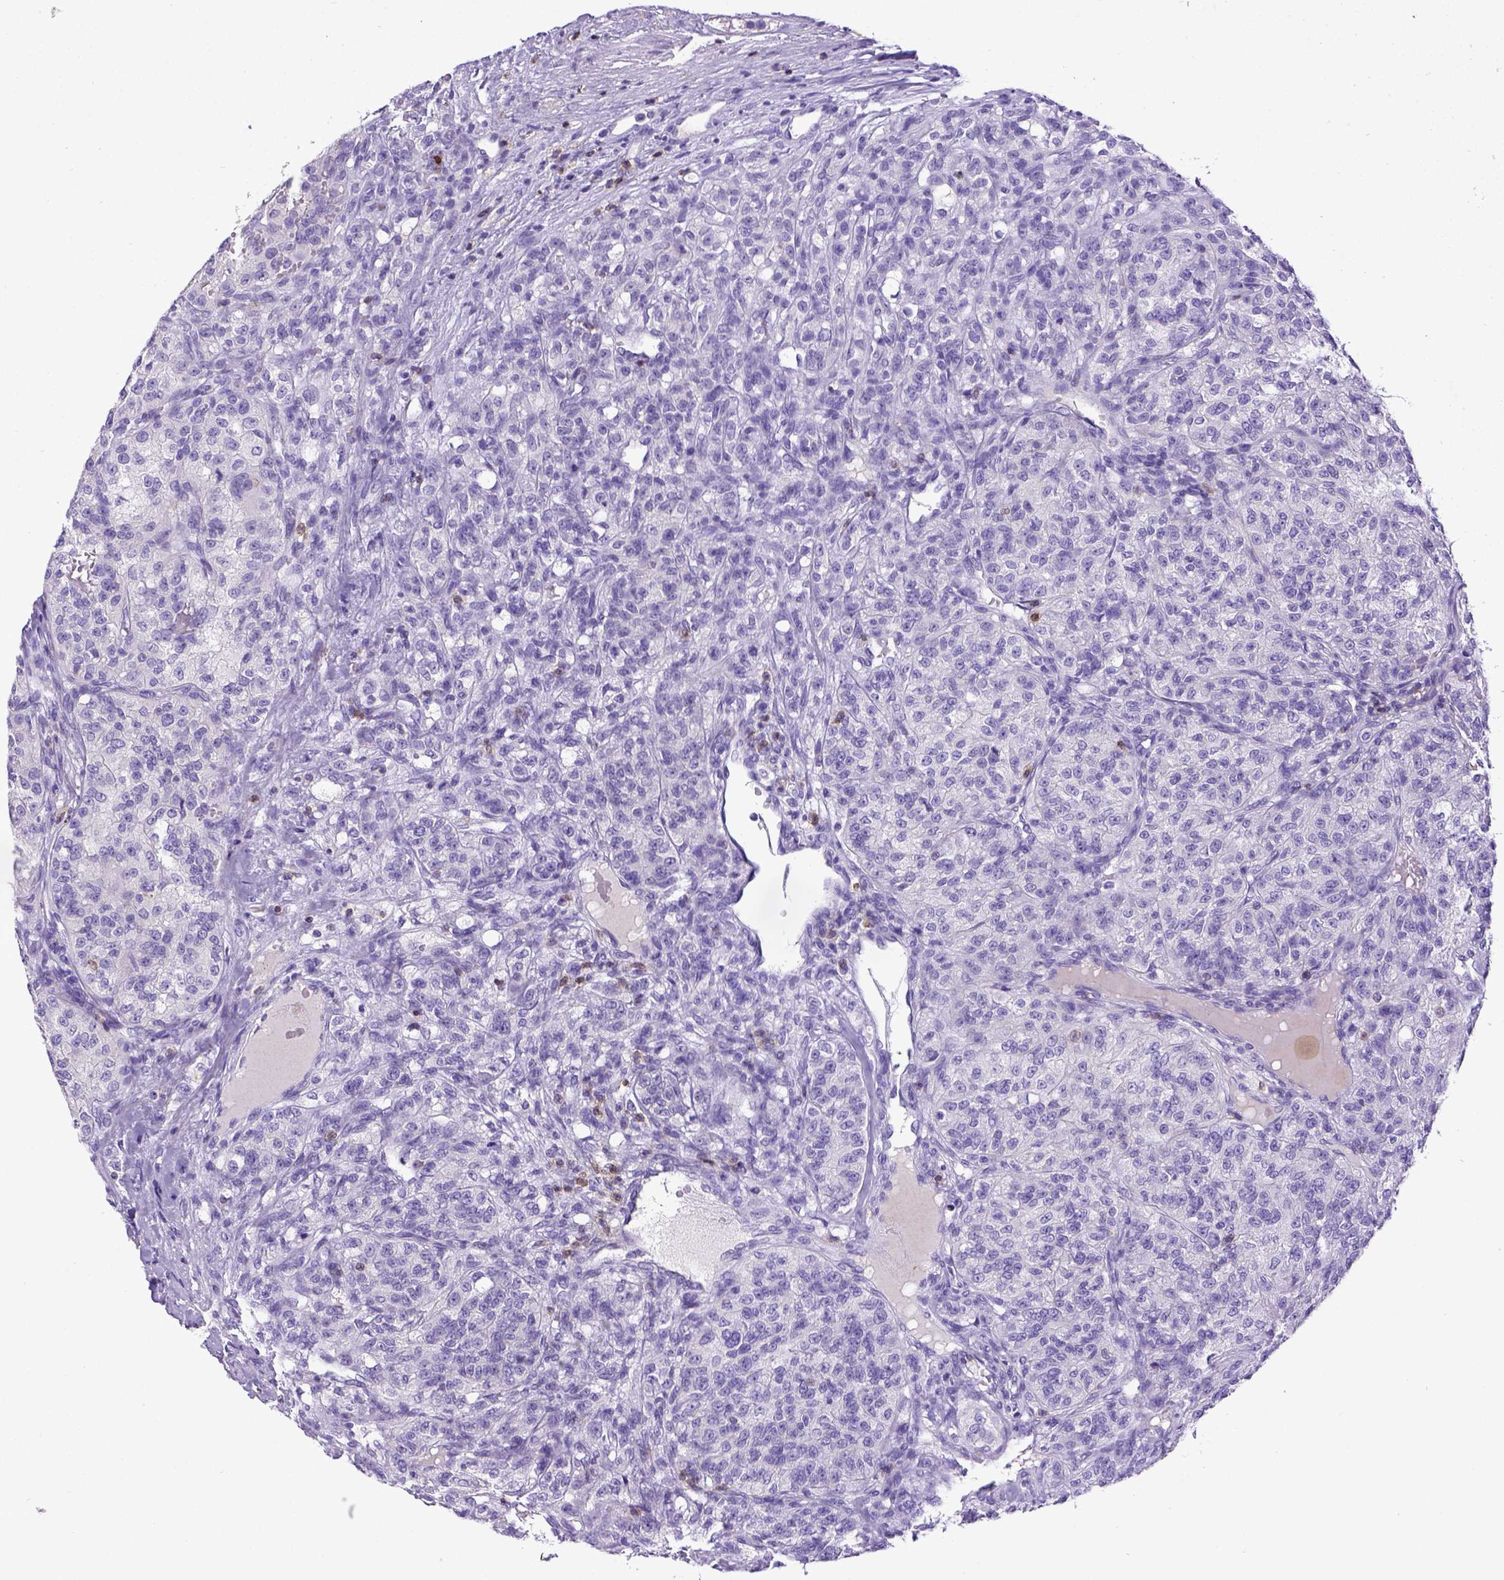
{"staining": {"intensity": "negative", "quantity": "none", "location": "none"}, "tissue": "renal cancer", "cell_type": "Tumor cells", "image_type": "cancer", "snomed": [{"axis": "morphology", "description": "Adenocarcinoma, NOS"}, {"axis": "topography", "description": "Kidney"}], "caption": "Protein analysis of adenocarcinoma (renal) demonstrates no significant expression in tumor cells.", "gene": "CD3E", "patient": {"sex": "female", "age": 63}}